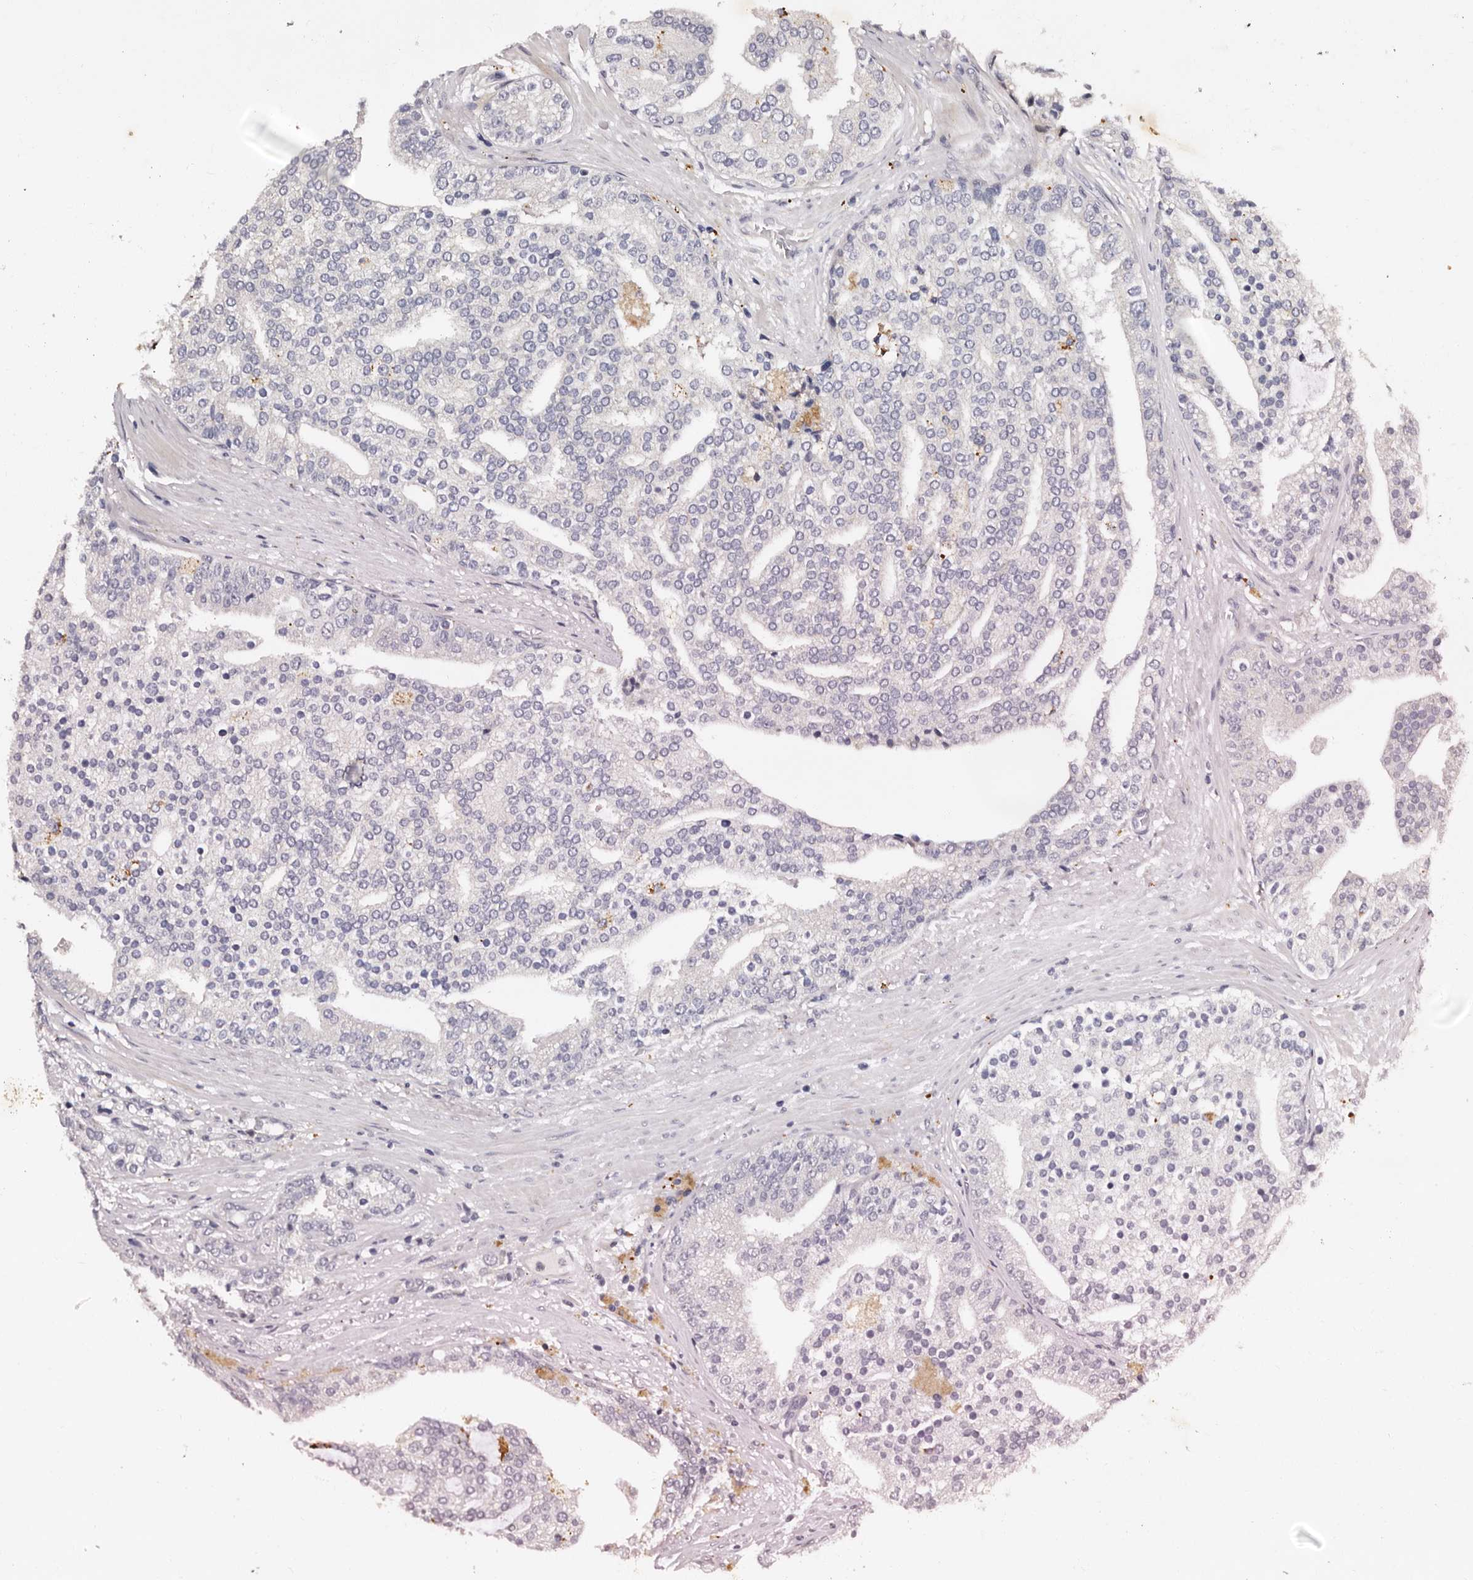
{"staining": {"intensity": "negative", "quantity": "none", "location": "none"}, "tissue": "prostate cancer", "cell_type": "Tumor cells", "image_type": "cancer", "snomed": [{"axis": "morphology", "description": "Adenocarcinoma, Low grade"}, {"axis": "topography", "description": "Prostate"}], "caption": "Prostate adenocarcinoma (low-grade) was stained to show a protein in brown. There is no significant staining in tumor cells.", "gene": "ADCK5", "patient": {"sex": "male", "age": 67}}